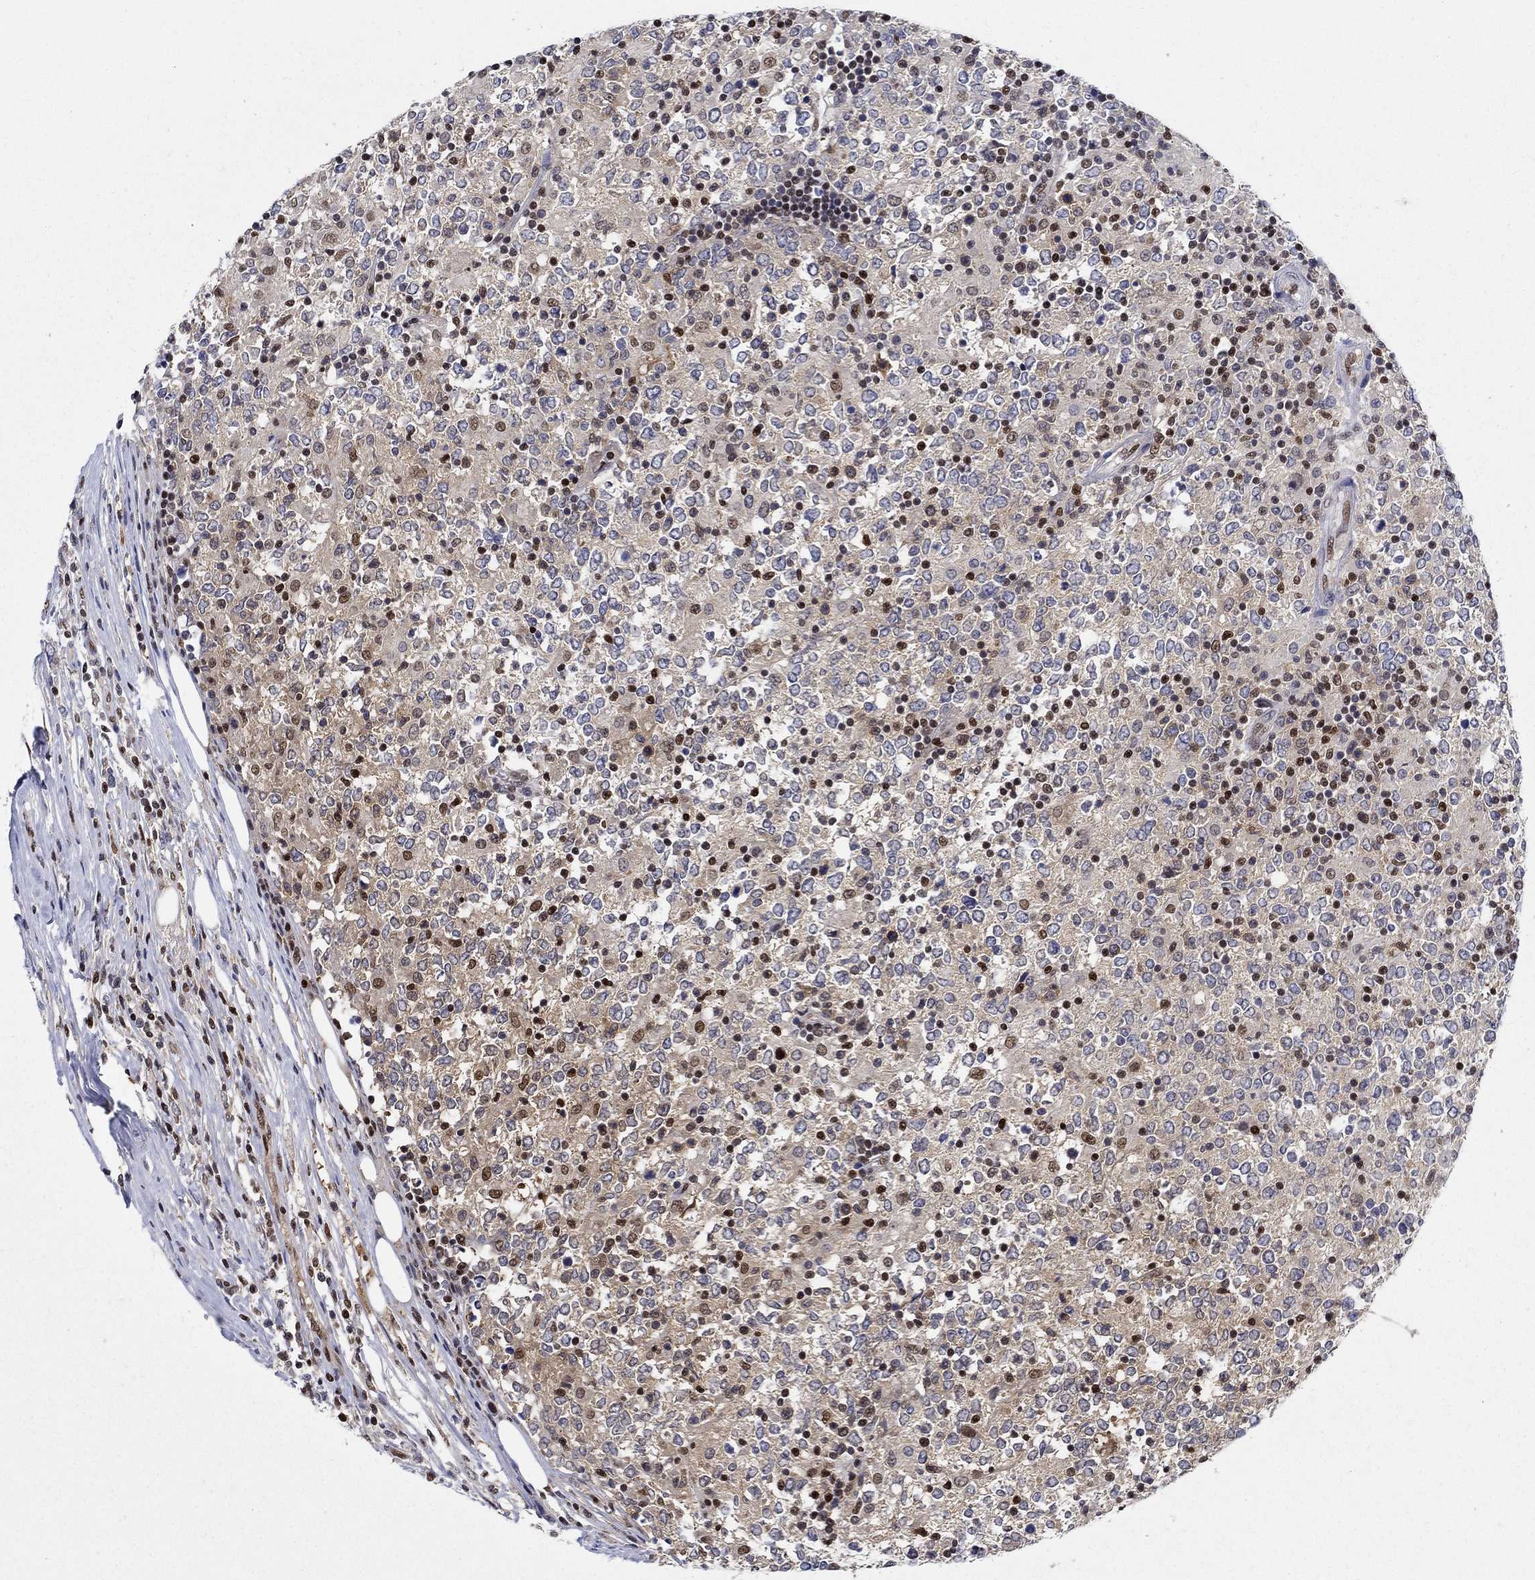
{"staining": {"intensity": "strong", "quantity": "<25%", "location": "nuclear"}, "tissue": "lymphoma", "cell_type": "Tumor cells", "image_type": "cancer", "snomed": [{"axis": "morphology", "description": "Malignant lymphoma, non-Hodgkin's type, High grade"}, {"axis": "topography", "description": "Lymph node"}], "caption": "Immunohistochemical staining of human lymphoma demonstrates strong nuclear protein expression in approximately <25% of tumor cells.", "gene": "ZNF594", "patient": {"sex": "female", "age": 84}}